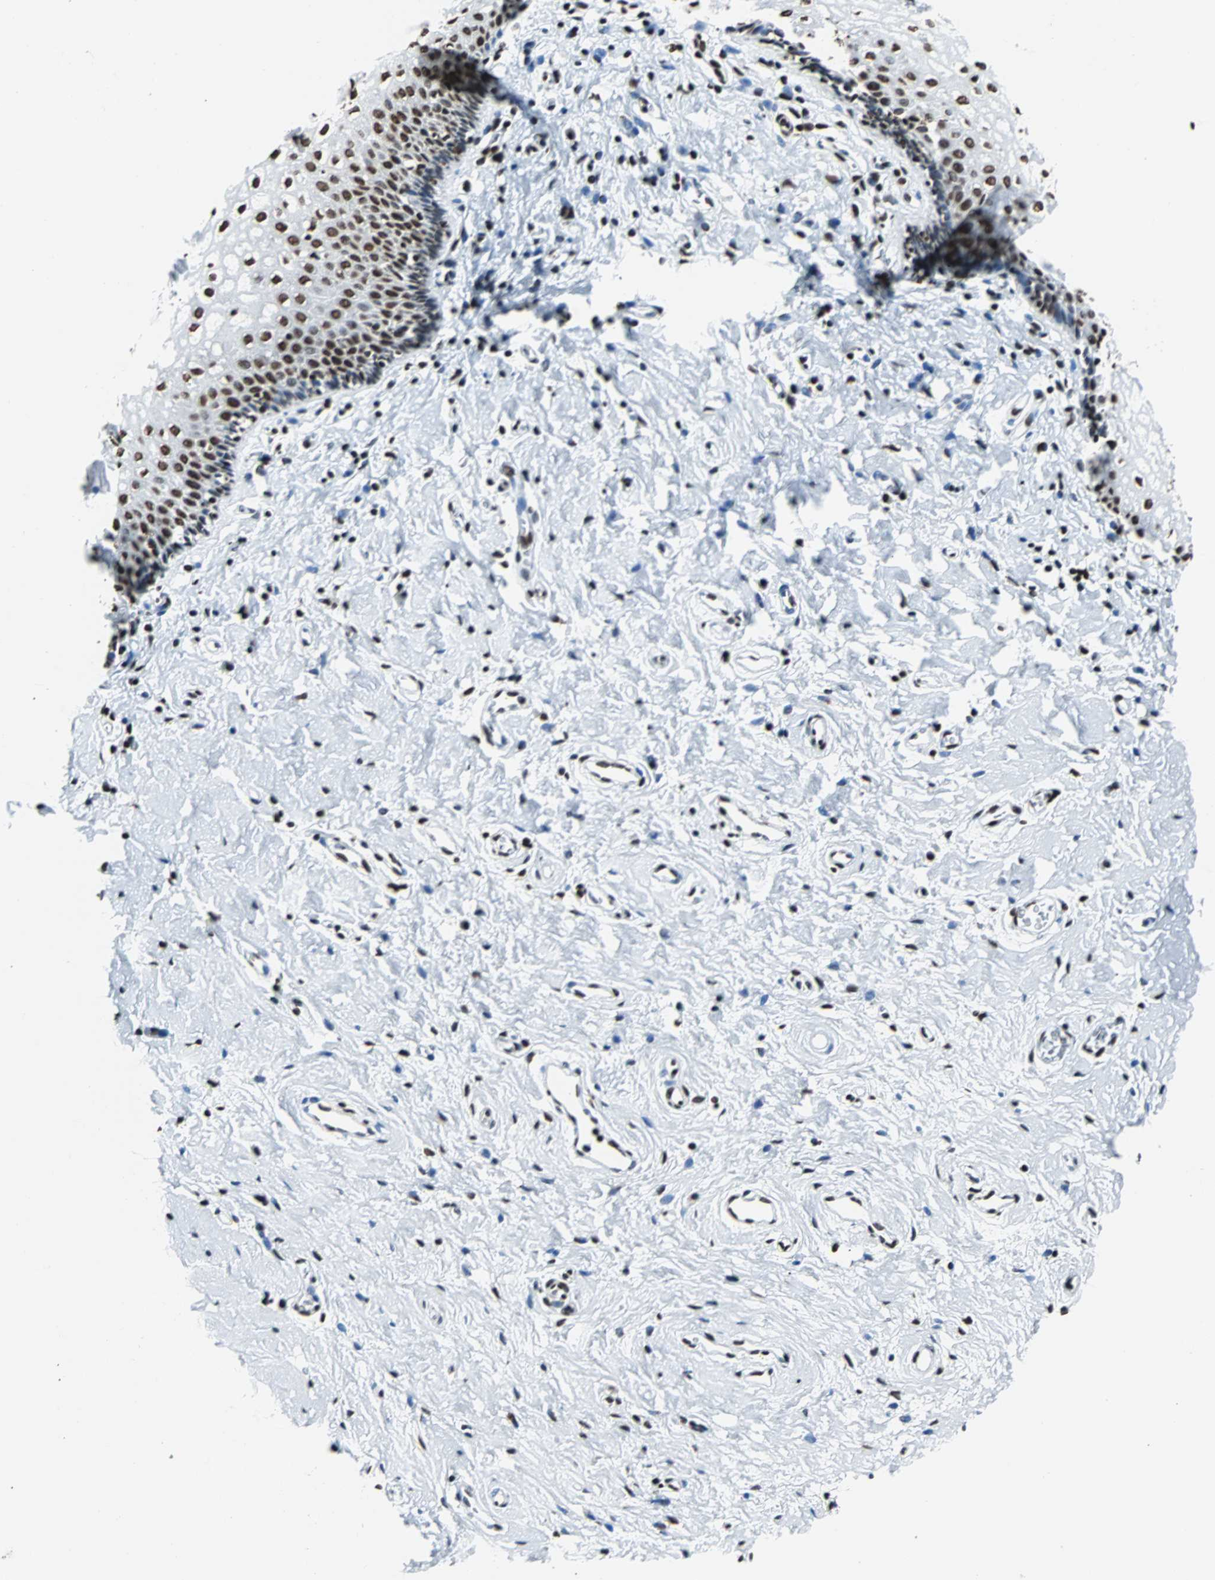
{"staining": {"intensity": "strong", "quantity": ">75%", "location": "nuclear"}, "tissue": "vagina", "cell_type": "Squamous epithelial cells", "image_type": "normal", "snomed": [{"axis": "morphology", "description": "Normal tissue, NOS"}, {"axis": "topography", "description": "Soft tissue"}, {"axis": "topography", "description": "Vagina"}], "caption": "Approximately >75% of squamous epithelial cells in normal vagina show strong nuclear protein expression as visualized by brown immunohistochemical staining.", "gene": "FUBP1", "patient": {"sex": "female", "age": 61}}